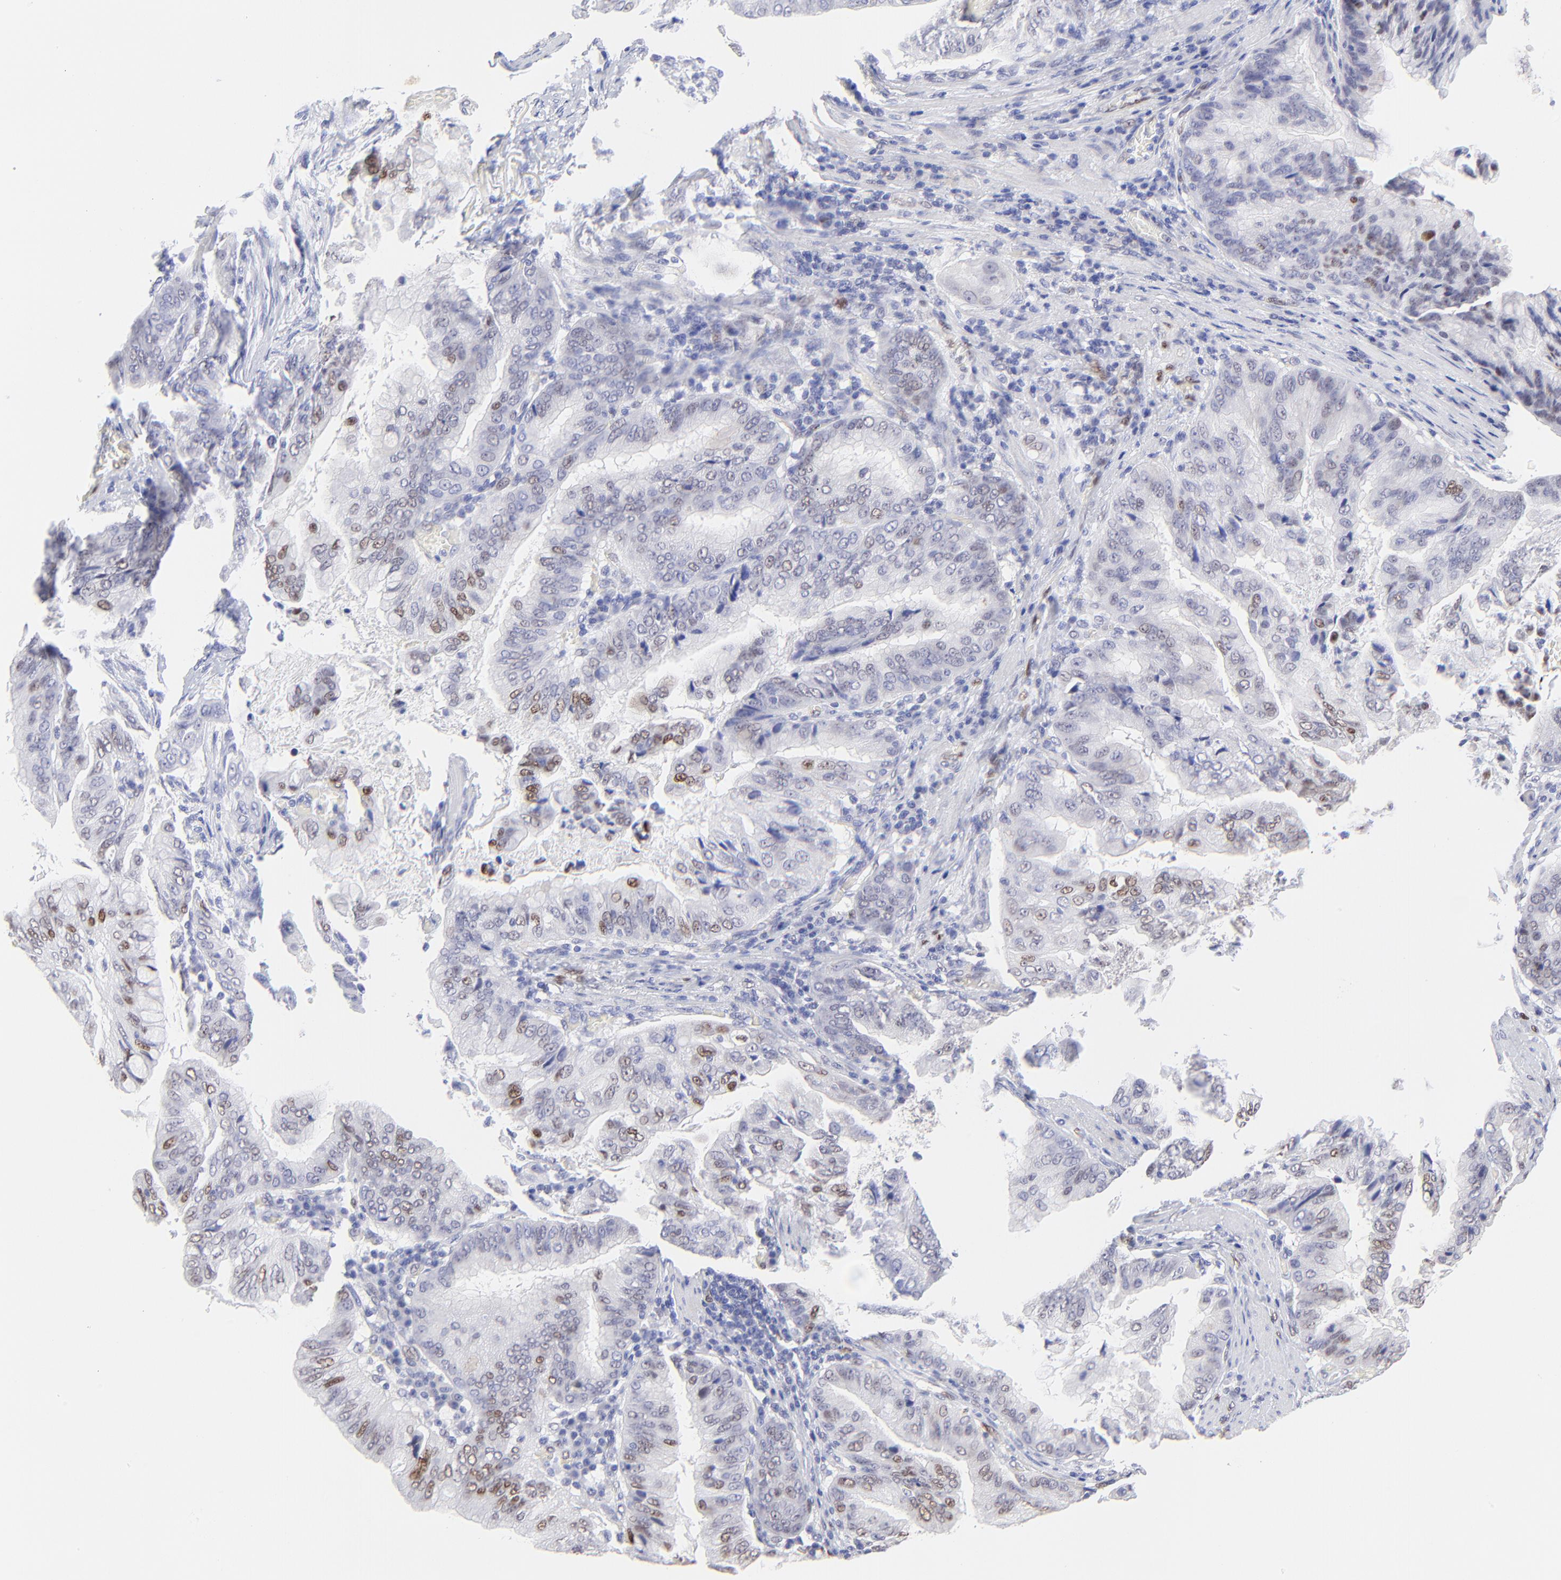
{"staining": {"intensity": "moderate", "quantity": "<25%", "location": "nuclear"}, "tissue": "stomach cancer", "cell_type": "Tumor cells", "image_type": "cancer", "snomed": [{"axis": "morphology", "description": "Adenocarcinoma, NOS"}, {"axis": "topography", "description": "Stomach, upper"}], "caption": "Adenocarcinoma (stomach) stained with a brown dye reveals moderate nuclear positive expression in approximately <25% of tumor cells.", "gene": "KLF4", "patient": {"sex": "male", "age": 80}}